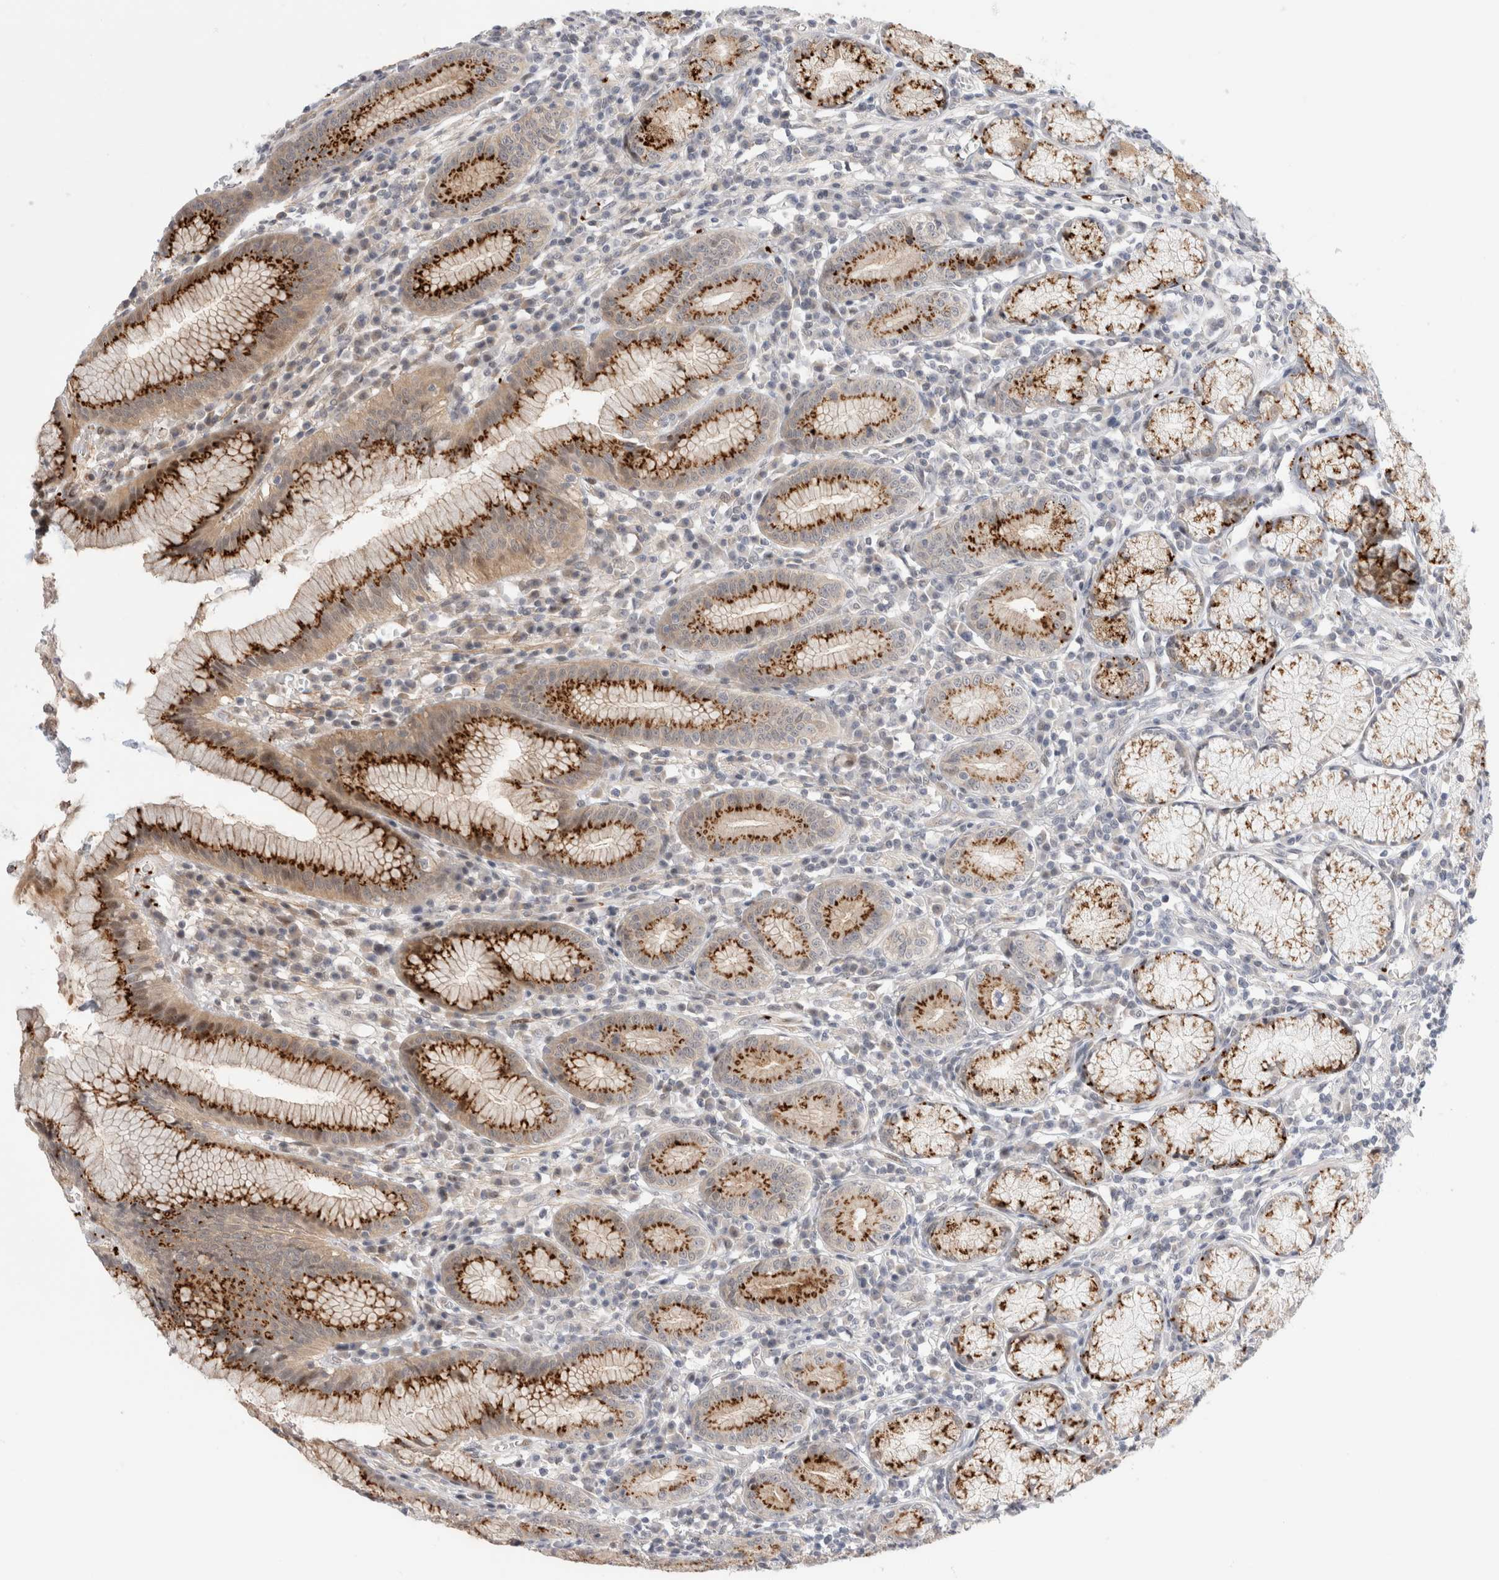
{"staining": {"intensity": "strong", "quantity": ">75%", "location": "cytoplasmic/membranous"}, "tissue": "stomach", "cell_type": "Glandular cells", "image_type": "normal", "snomed": [{"axis": "morphology", "description": "Normal tissue, NOS"}, {"axis": "topography", "description": "Stomach"}], "caption": "There is high levels of strong cytoplasmic/membranous positivity in glandular cells of normal stomach, as demonstrated by immunohistochemical staining (brown color).", "gene": "VPS28", "patient": {"sex": "male", "age": 55}}